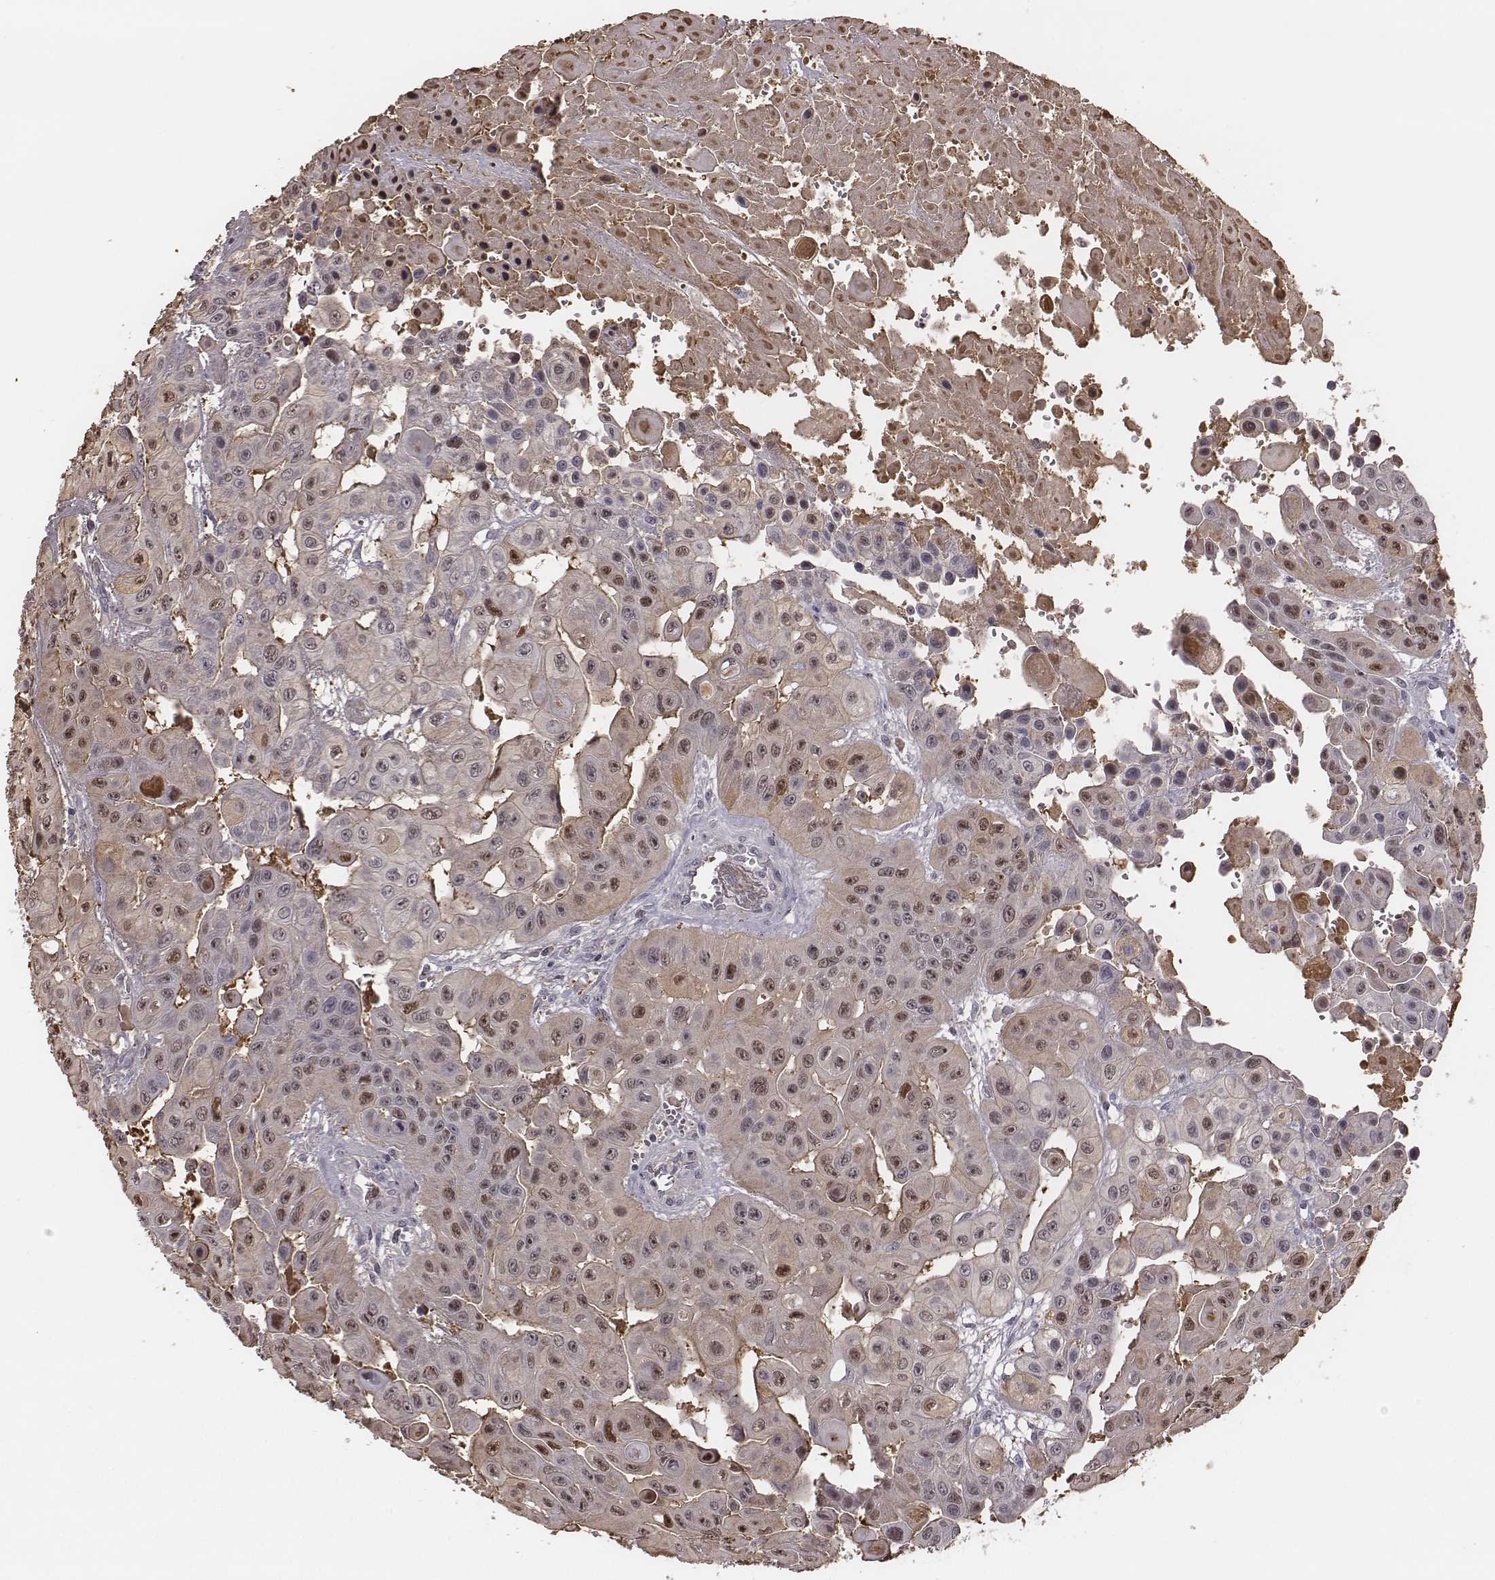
{"staining": {"intensity": "weak", "quantity": ">75%", "location": "cytoplasmic/membranous"}, "tissue": "head and neck cancer", "cell_type": "Tumor cells", "image_type": "cancer", "snomed": [{"axis": "morphology", "description": "Adenocarcinoma, NOS"}, {"axis": "topography", "description": "Head-Neck"}], "caption": "A micrograph of human head and neck cancer (adenocarcinoma) stained for a protein displays weak cytoplasmic/membranous brown staining in tumor cells.", "gene": "TLX3", "patient": {"sex": "male", "age": 73}}